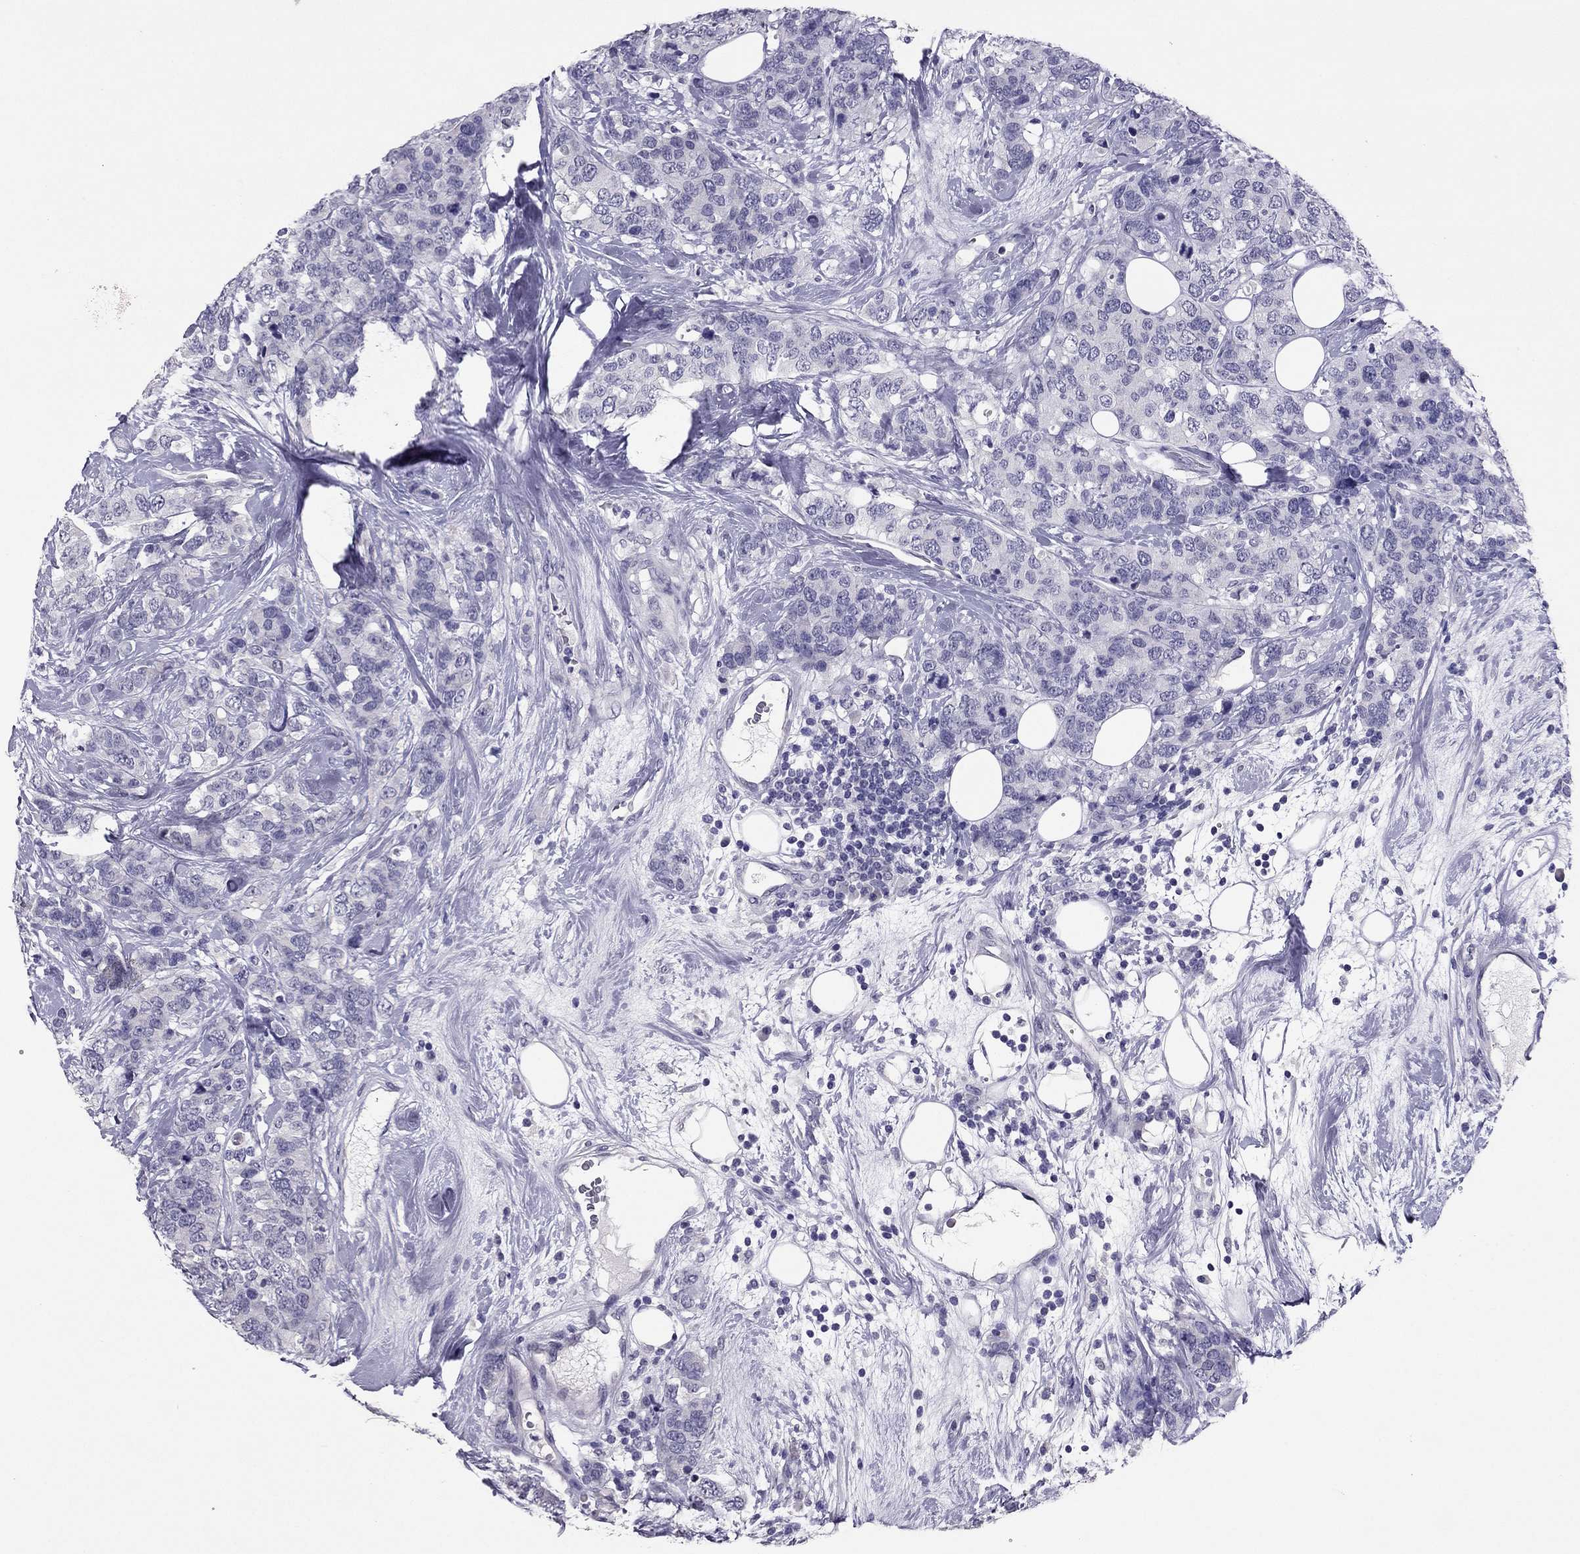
{"staining": {"intensity": "negative", "quantity": "none", "location": "none"}, "tissue": "breast cancer", "cell_type": "Tumor cells", "image_type": "cancer", "snomed": [{"axis": "morphology", "description": "Lobular carcinoma"}, {"axis": "topography", "description": "Breast"}], "caption": "DAB (3,3'-diaminobenzidine) immunohistochemical staining of human breast cancer (lobular carcinoma) exhibits no significant expression in tumor cells.", "gene": "RHO", "patient": {"sex": "female", "age": 59}}